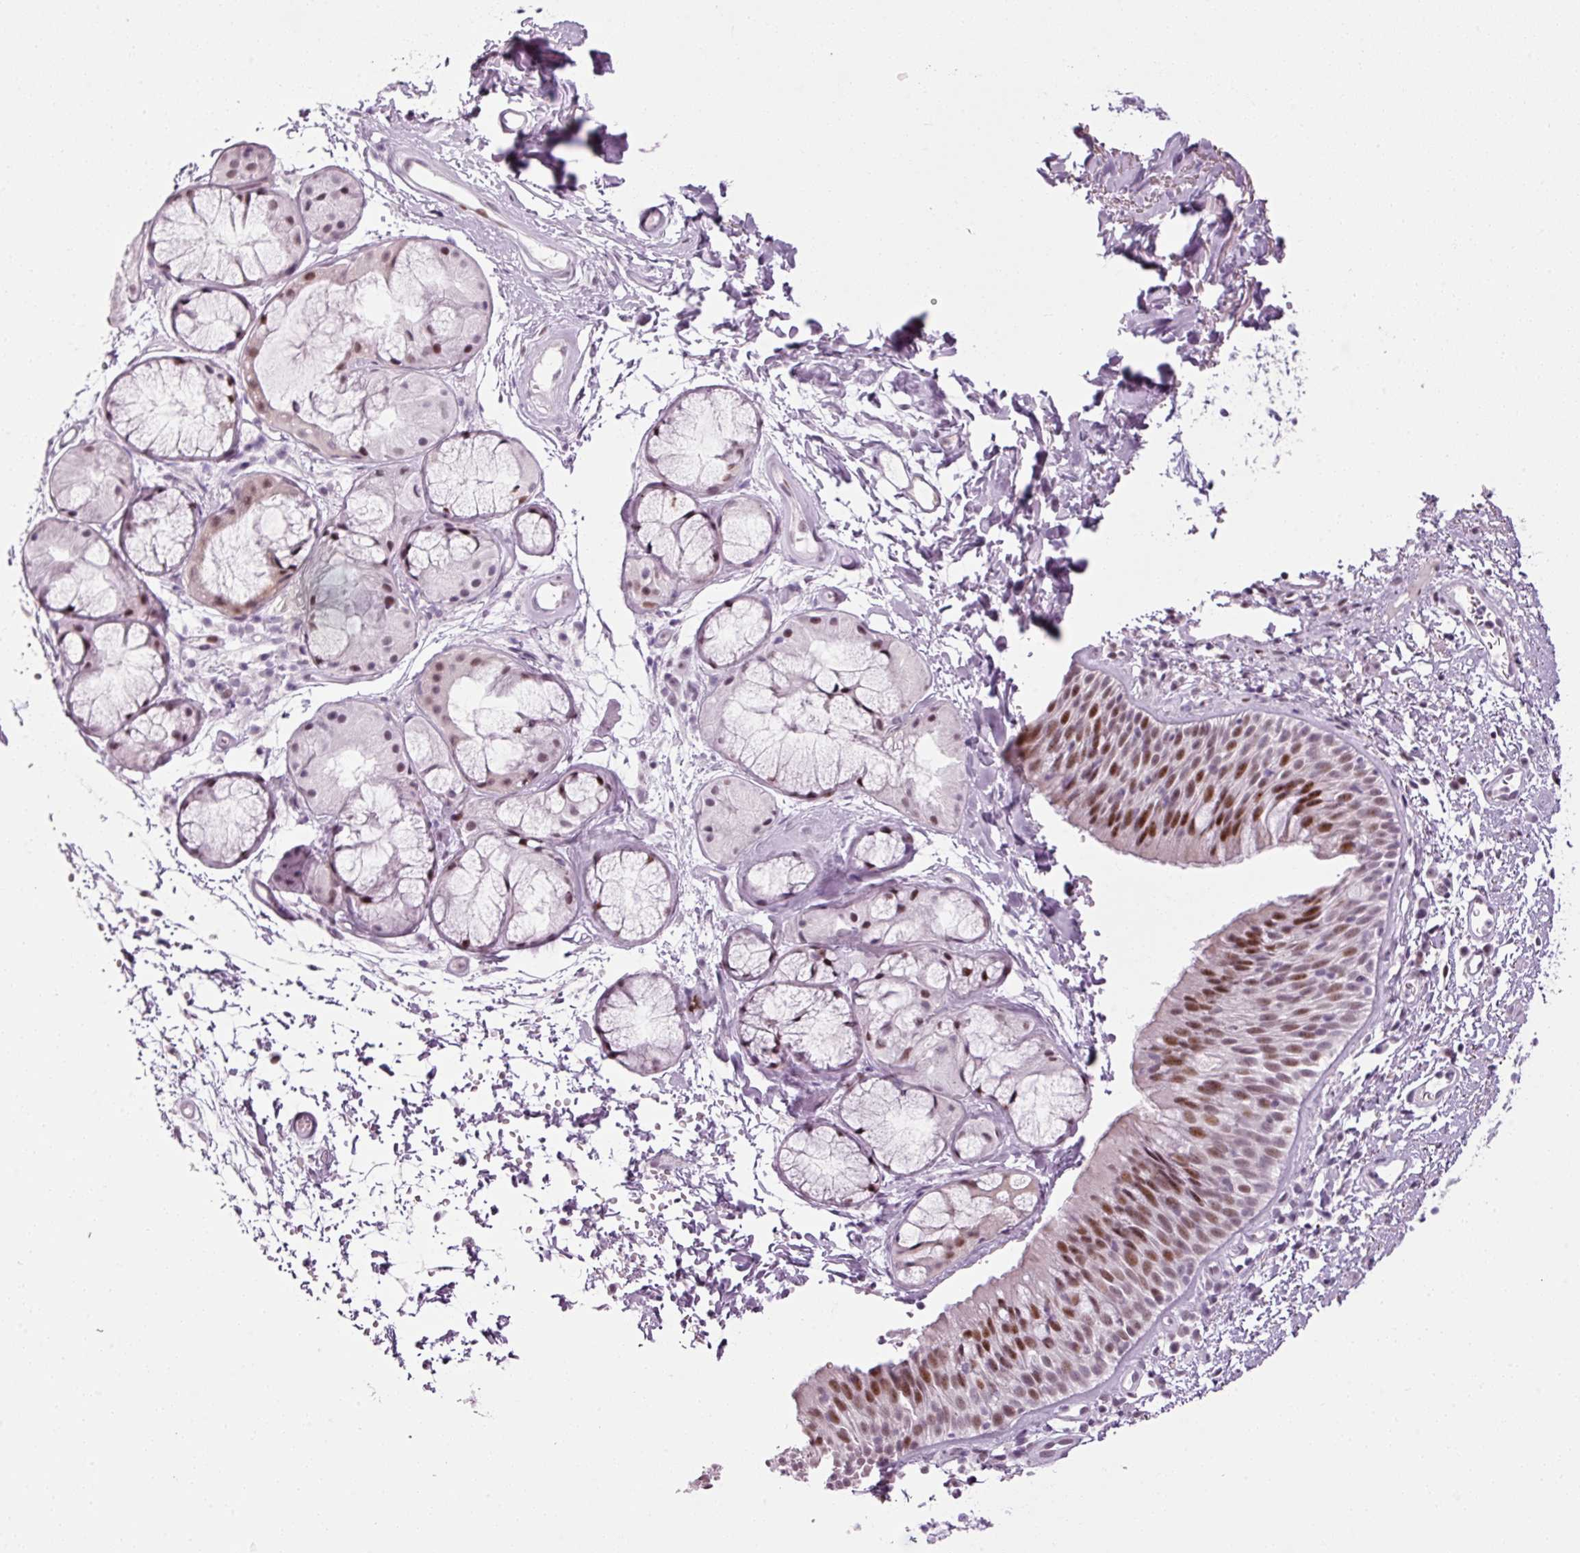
{"staining": {"intensity": "moderate", "quantity": ">75%", "location": "nuclear"}, "tissue": "nasopharynx", "cell_type": "Respiratory epithelial cells", "image_type": "normal", "snomed": [{"axis": "morphology", "description": "Normal tissue, NOS"}, {"axis": "topography", "description": "Cartilage tissue"}, {"axis": "topography", "description": "Nasopharynx"}, {"axis": "topography", "description": "Thyroid gland"}], "caption": "Respiratory epithelial cells show moderate nuclear expression in about >75% of cells in normal nasopharynx.", "gene": "ANKRD20A1", "patient": {"sex": "male", "age": 63}}